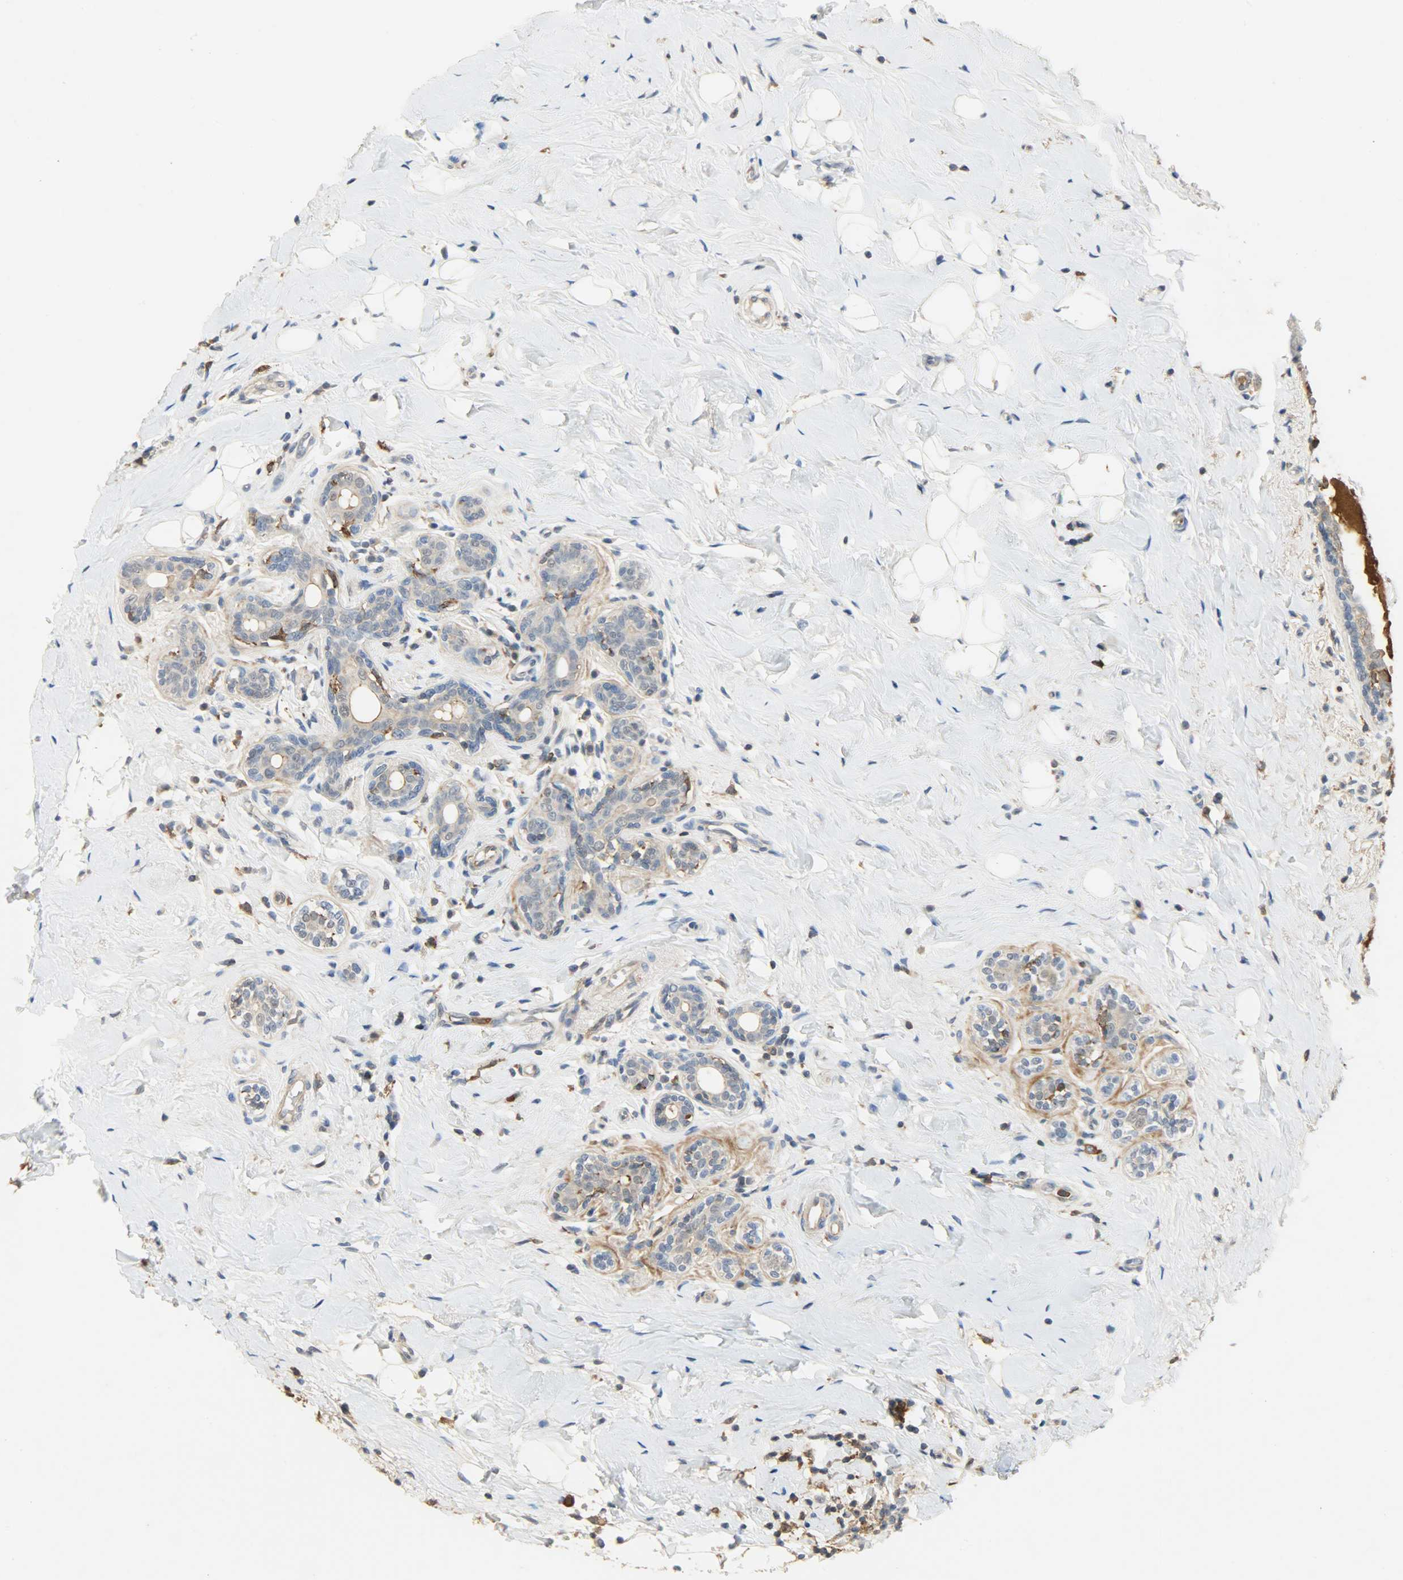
{"staining": {"intensity": "negative", "quantity": "none", "location": "none"}, "tissue": "breast cancer", "cell_type": "Tumor cells", "image_type": "cancer", "snomed": [{"axis": "morphology", "description": "Normal tissue, NOS"}, {"axis": "morphology", "description": "Lobular carcinoma"}, {"axis": "topography", "description": "Breast"}], "caption": "Image shows no significant protein staining in tumor cells of breast lobular carcinoma.", "gene": "SKAP2", "patient": {"sex": "female", "age": 47}}